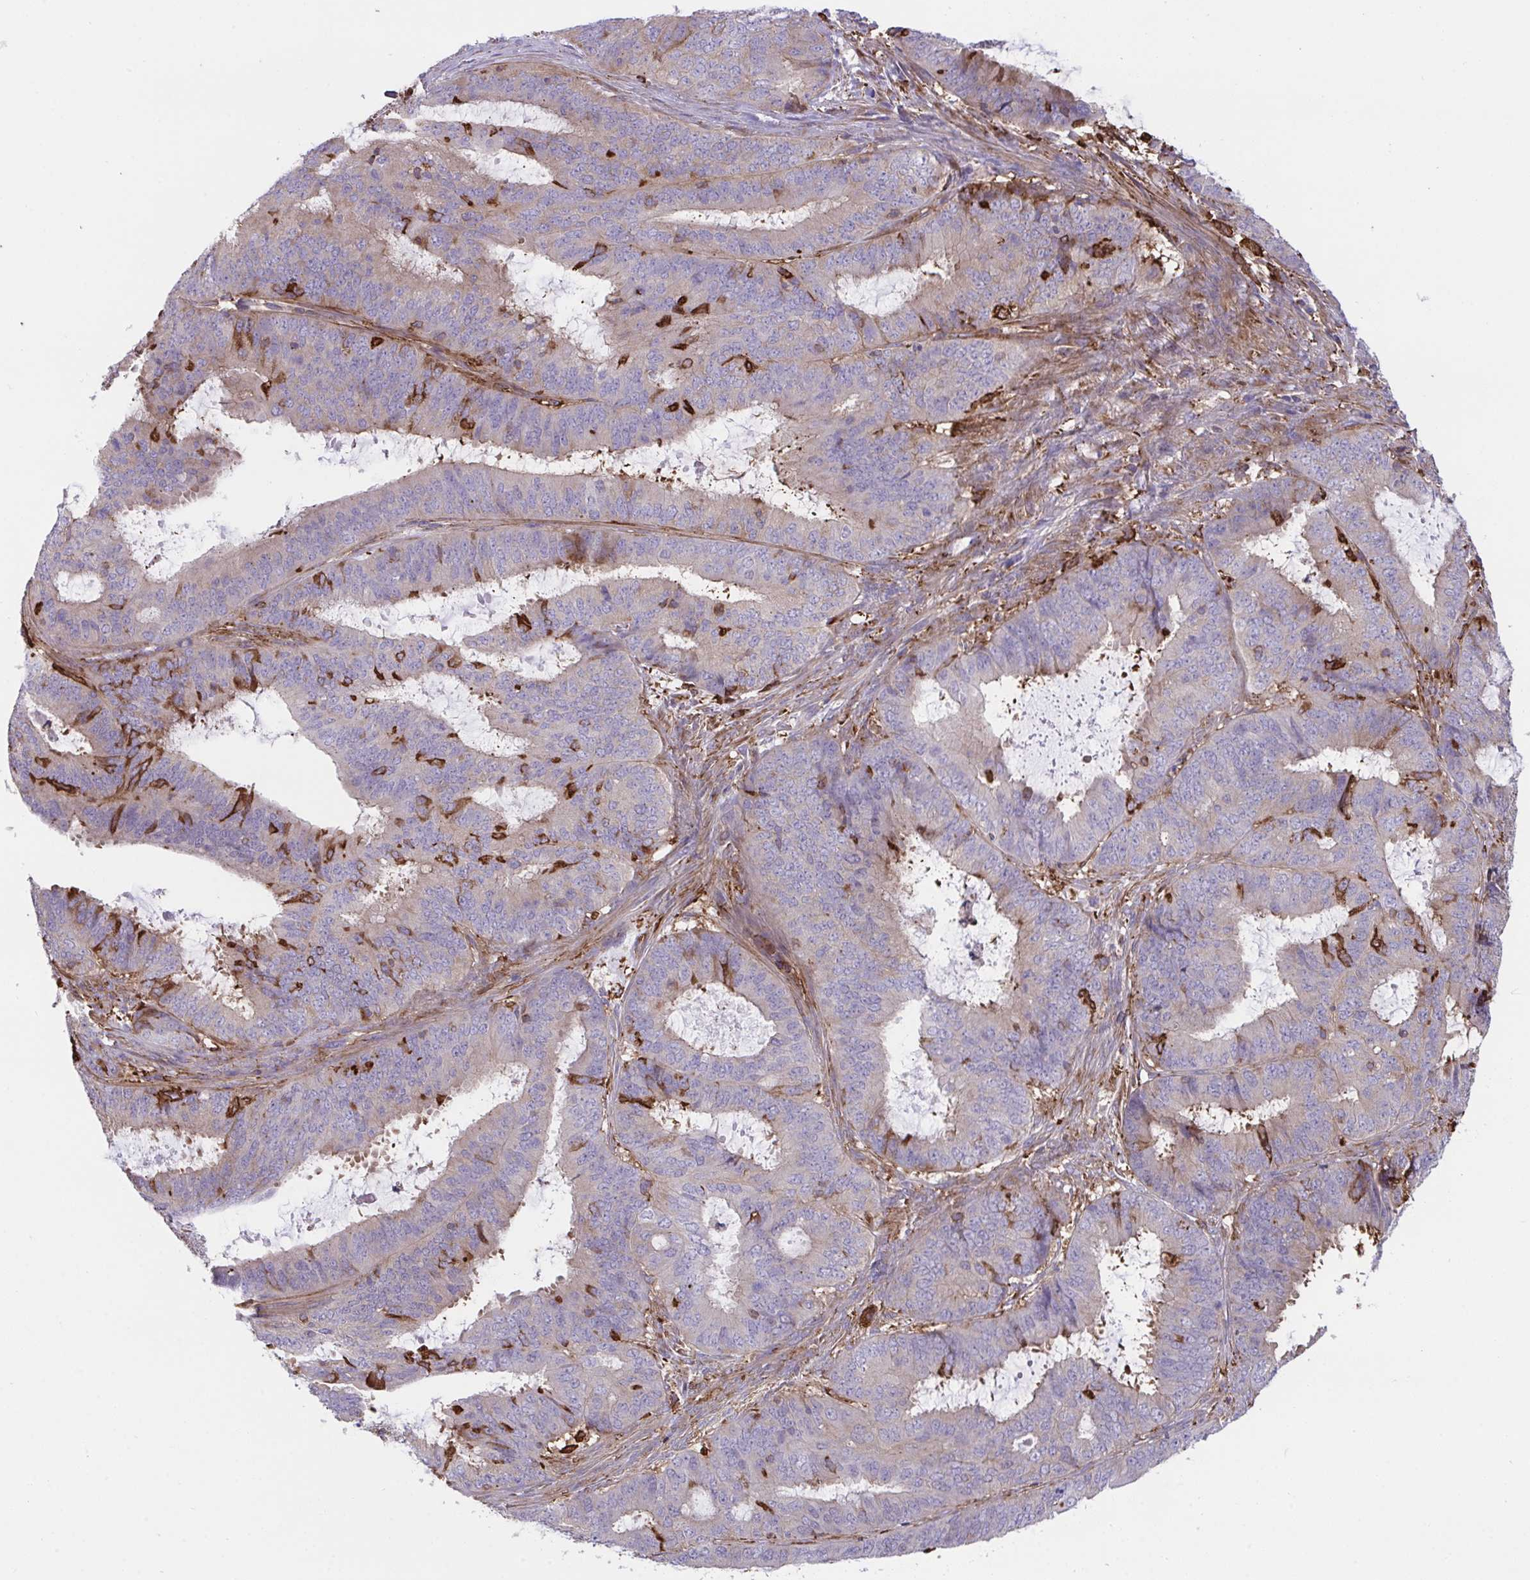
{"staining": {"intensity": "negative", "quantity": "none", "location": "none"}, "tissue": "endometrial cancer", "cell_type": "Tumor cells", "image_type": "cancer", "snomed": [{"axis": "morphology", "description": "Adenocarcinoma, NOS"}, {"axis": "topography", "description": "Endometrium"}], "caption": "A histopathology image of human endometrial cancer is negative for staining in tumor cells.", "gene": "PPIH", "patient": {"sex": "female", "age": 51}}